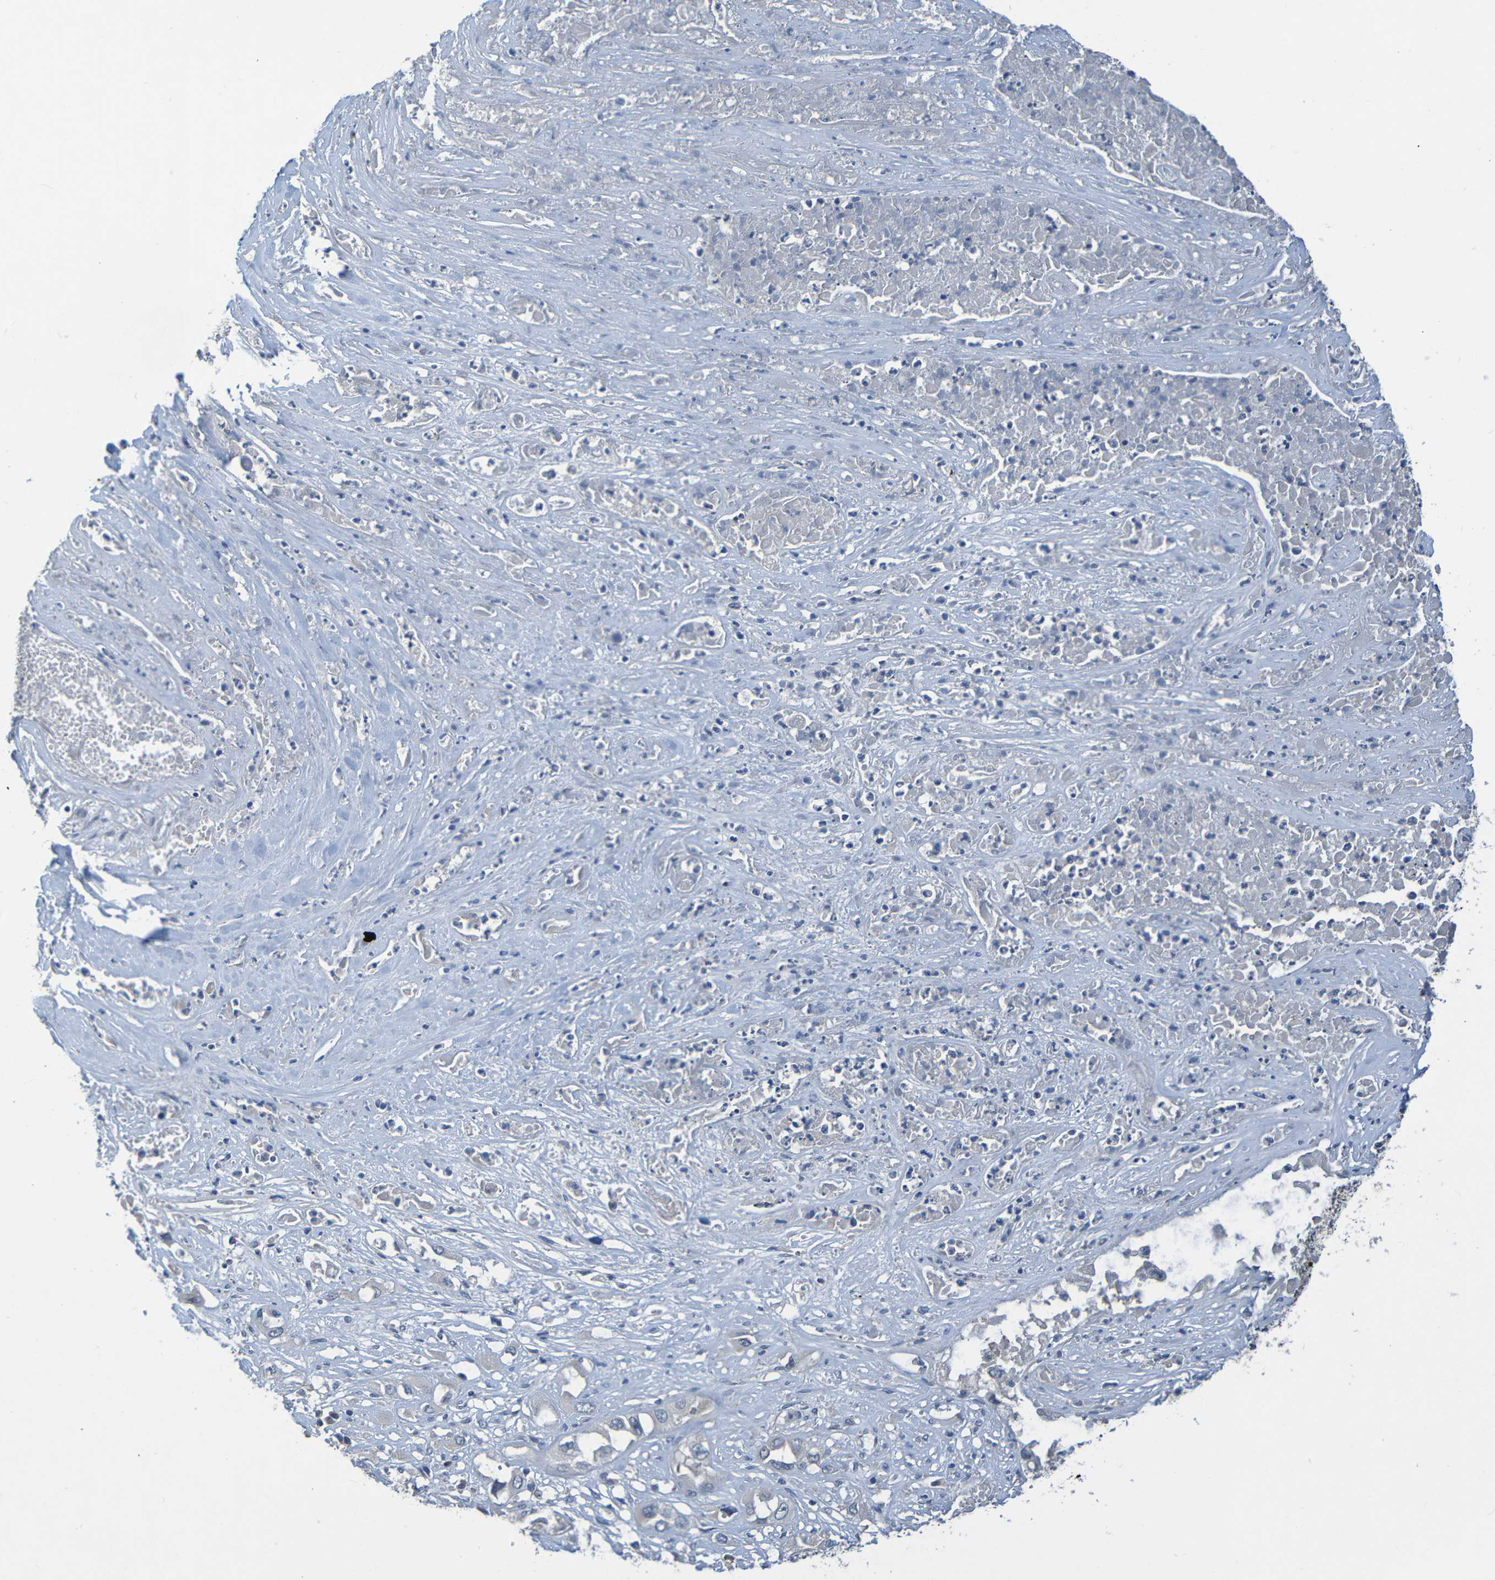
{"staining": {"intensity": "negative", "quantity": "none", "location": "none"}, "tissue": "lung cancer", "cell_type": "Tumor cells", "image_type": "cancer", "snomed": [{"axis": "morphology", "description": "Squamous cell carcinoma, NOS"}, {"axis": "topography", "description": "Lung"}], "caption": "The micrograph displays no significant positivity in tumor cells of squamous cell carcinoma (lung).", "gene": "CYP4F2", "patient": {"sex": "male", "age": 71}}